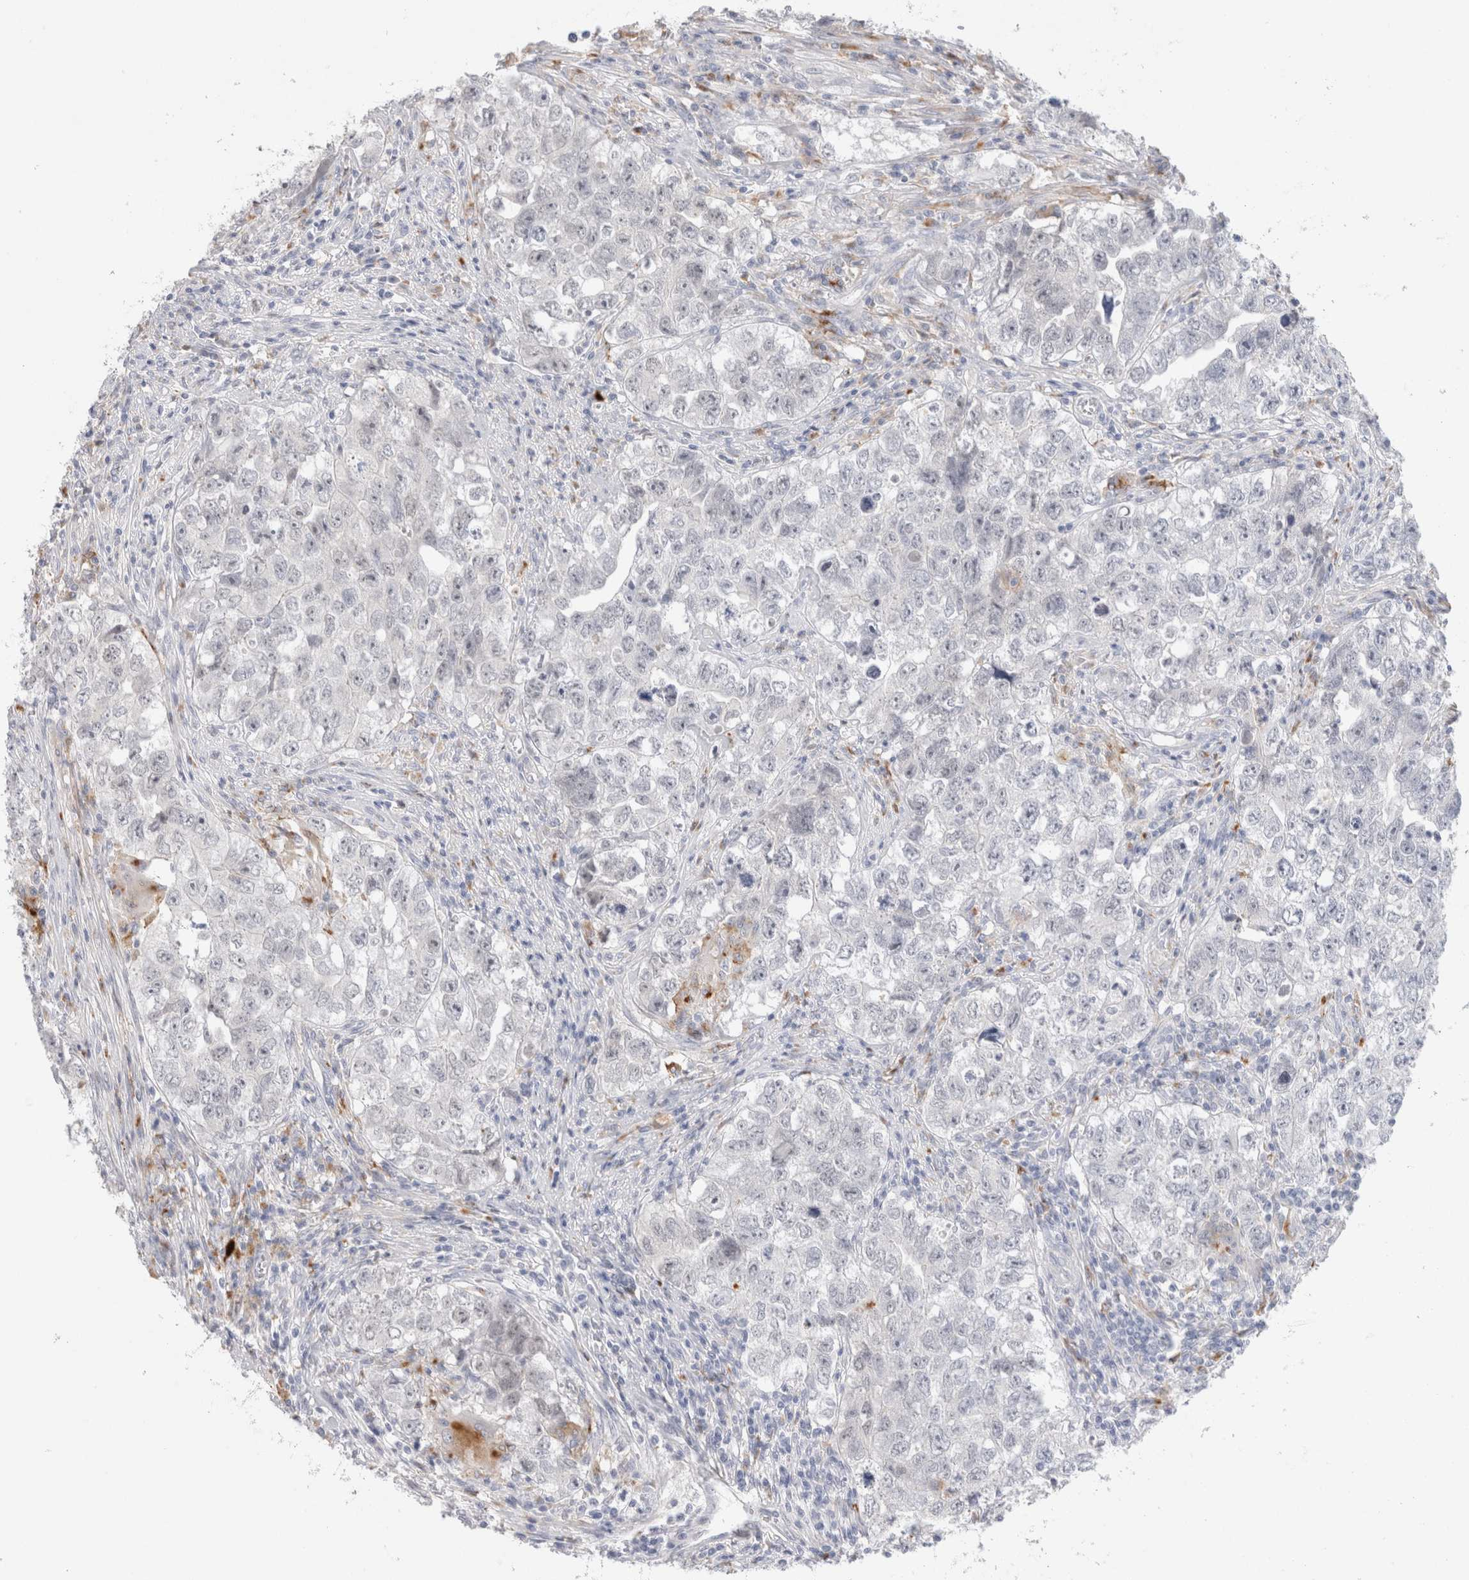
{"staining": {"intensity": "negative", "quantity": "none", "location": "none"}, "tissue": "testis cancer", "cell_type": "Tumor cells", "image_type": "cancer", "snomed": [{"axis": "morphology", "description": "Seminoma, NOS"}, {"axis": "morphology", "description": "Carcinoma, Embryonal, NOS"}, {"axis": "topography", "description": "Testis"}], "caption": "DAB (3,3'-diaminobenzidine) immunohistochemical staining of testis cancer demonstrates no significant staining in tumor cells.", "gene": "HPGDS", "patient": {"sex": "male", "age": 43}}